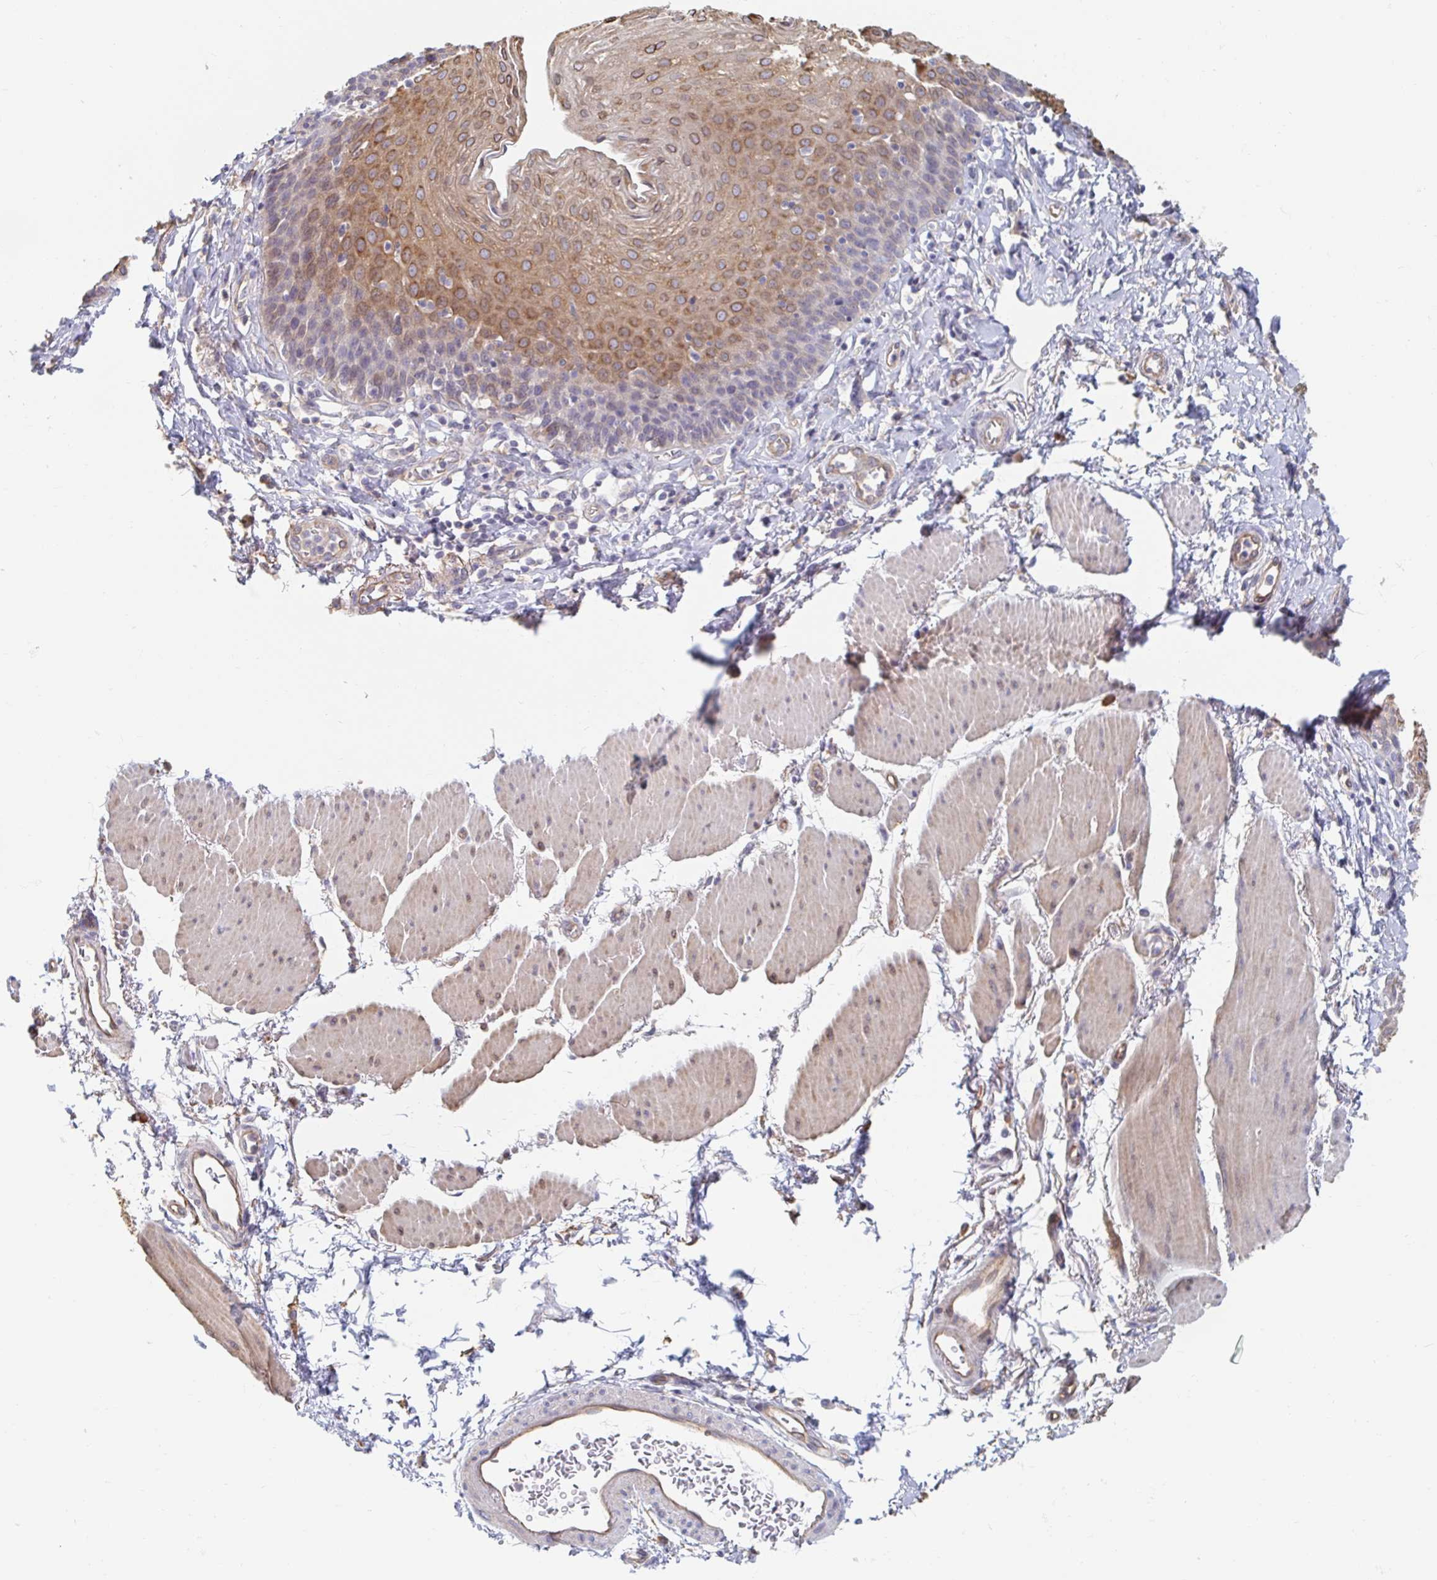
{"staining": {"intensity": "moderate", "quantity": "<25%", "location": "cytoplasmic/membranous"}, "tissue": "esophagus", "cell_type": "Squamous epithelial cells", "image_type": "normal", "snomed": [{"axis": "morphology", "description": "Normal tissue, NOS"}, {"axis": "topography", "description": "Esophagus"}], "caption": "Immunohistochemistry photomicrograph of normal esophagus stained for a protein (brown), which reveals low levels of moderate cytoplasmic/membranous positivity in approximately <25% of squamous epithelial cells.", "gene": "MYLK2", "patient": {"sex": "female", "age": 81}}